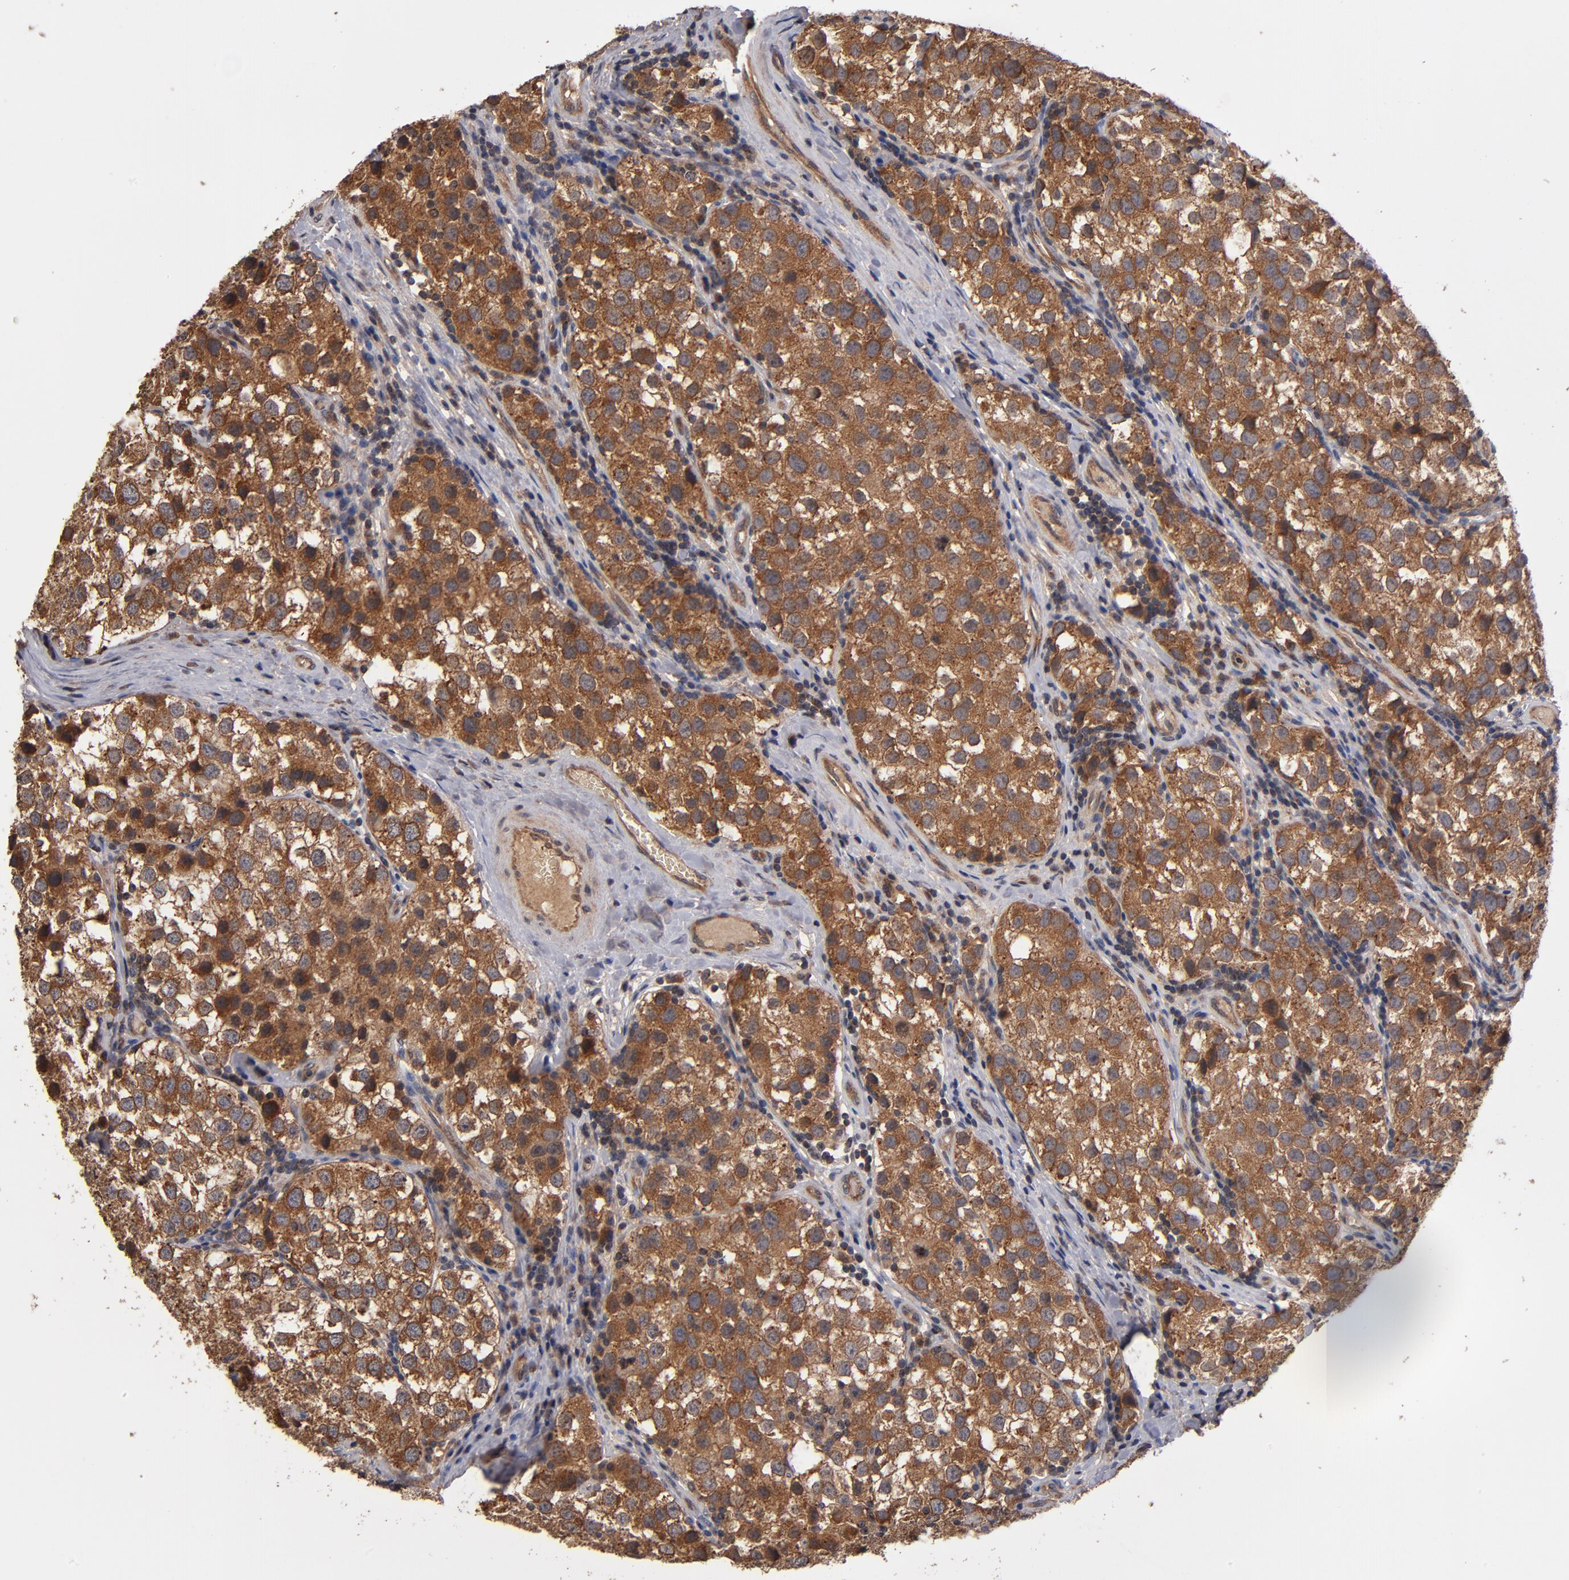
{"staining": {"intensity": "strong", "quantity": ">75%", "location": "cytoplasmic/membranous"}, "tissue": "testis cancer", "cell_type": "Tumor cells", "image_type": "cancer", "snomed": [{"axis": "morphology", "description": "Seminoma, NOS"}, {"axis": "topography", "description": "Testis"}], "caption": "High-power microscopy captured an IHC micrograph of testis cancer, revealing strong cytoplasmic/membranous positivity in approximately >75% of tumor cells. The staining is performed using DAB brown chromogen to label protein expression. The nuclei are counter-stained blue using hematoxylin.", "gene": "BDKRB1", "patient": {"sex": "male", "age": 39}}